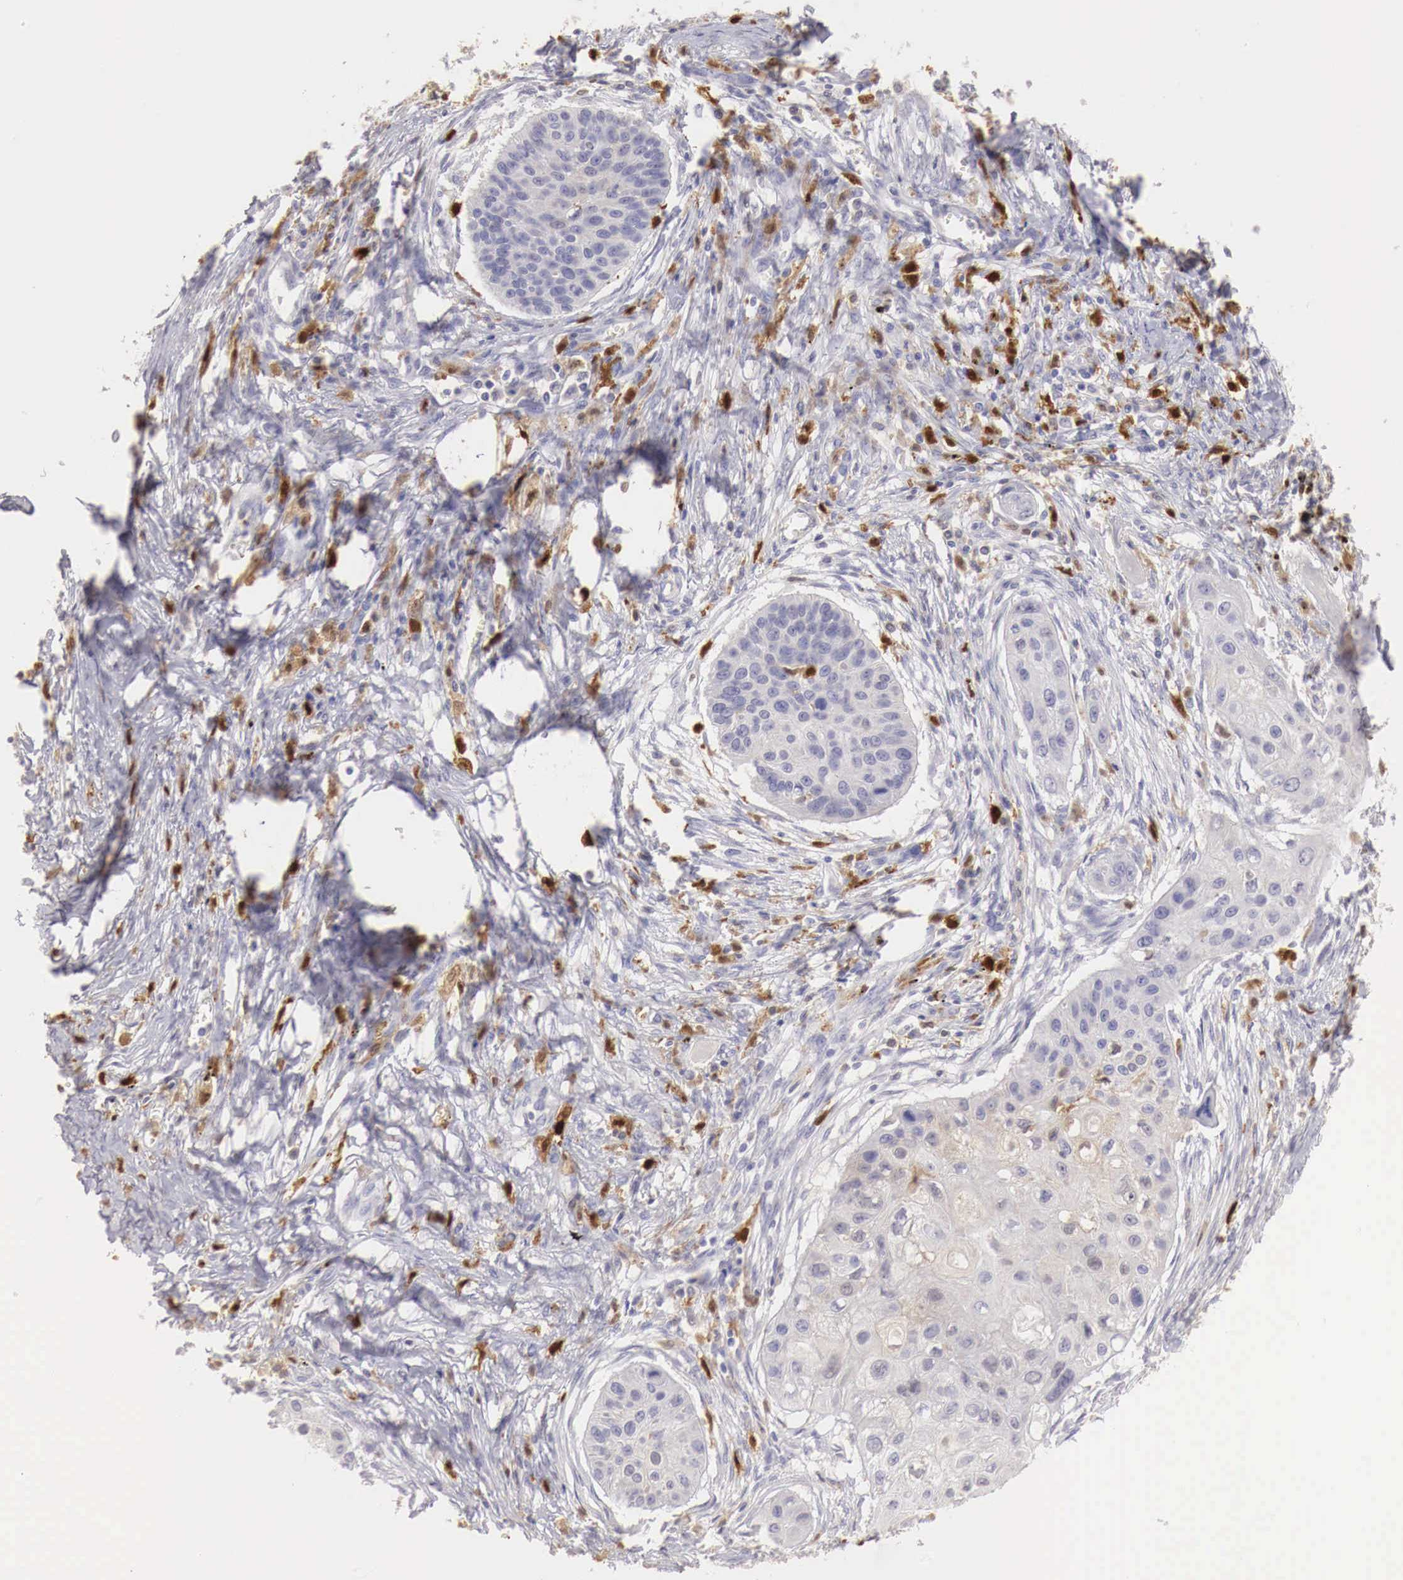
{"staining": {"intensity": "negative", "quantity": "none", "location": "none"}, "tissue": "lung cancer", "cell_type": "Tumor cells", "image_type": "cancer", "snomed": [{"axis": "morphology", "description": "Squamous cell carcinoma, NOS"}, {"axis": "topography", "description": "Lung"}], "caption": "The micrograph demonstrates no staining of tumor cells in lung squamous cell carcinoma. Nuclei are stained in blue.", "gene": "RENBP", "patient": {"sex": "male", "age": 71}}